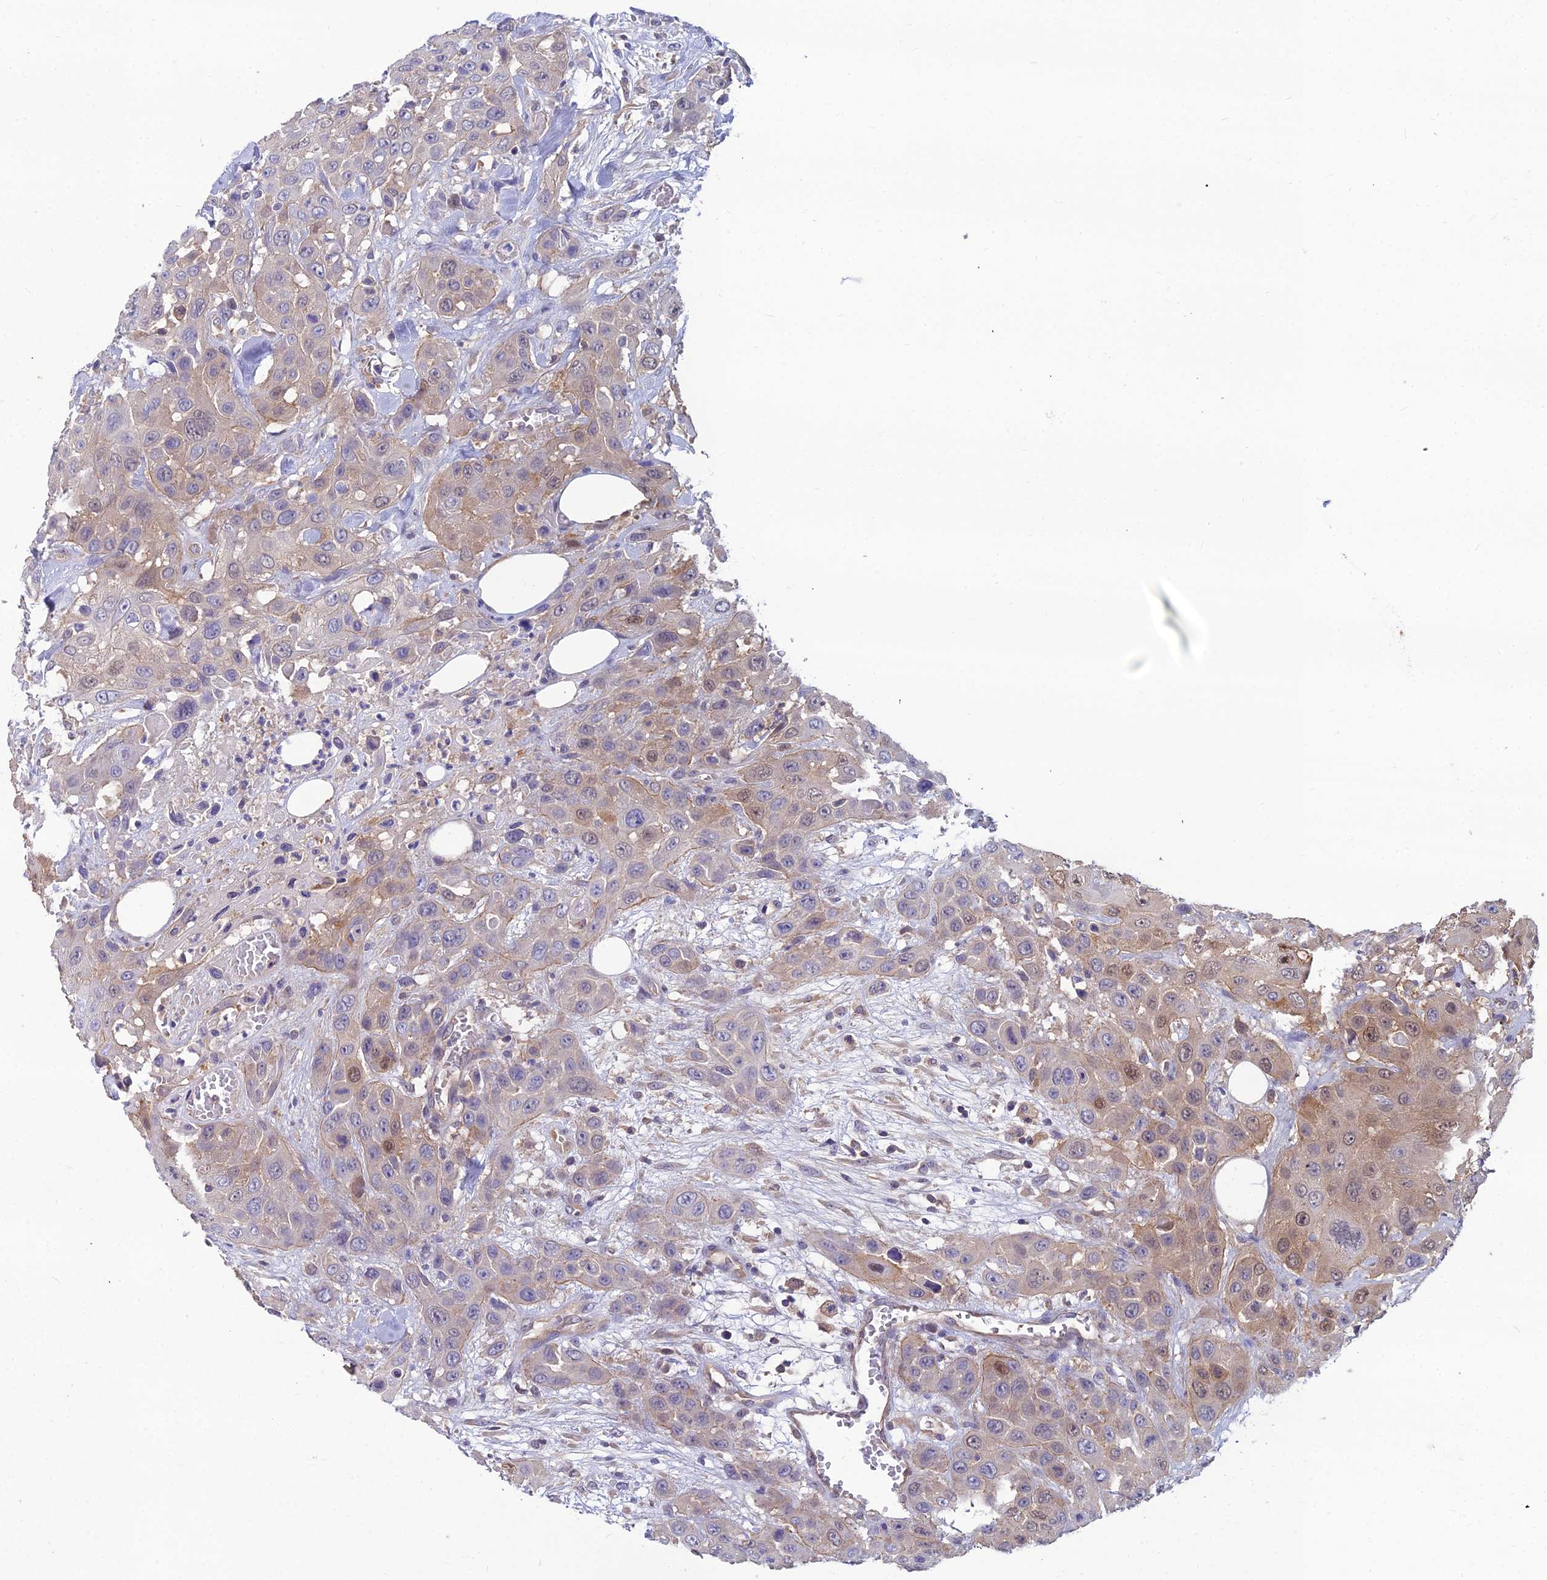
{"staining": {"intensity": "weak", "quantity": "25%-75%", "location": "cytoplasmic/membranous,nuclear"}, "tissue": "head and neck cancer", "cell_type": "Tumor cells", "image_type": "cancer", "snomed": [{"axis": "morphology", "description": "Squamous cell carcinoma, NOS"}, {"axis": "topography", "description": "Head-Neck"}], "caption": "Head and neck cancer (squamous cell carcinoma) tissue demonstrates weak cytoplasmic/membranous and nuclear expression in about 25%-75% of tumor cells", "gene": "MVD", "patient": {"sex": "male", "age": 81}}